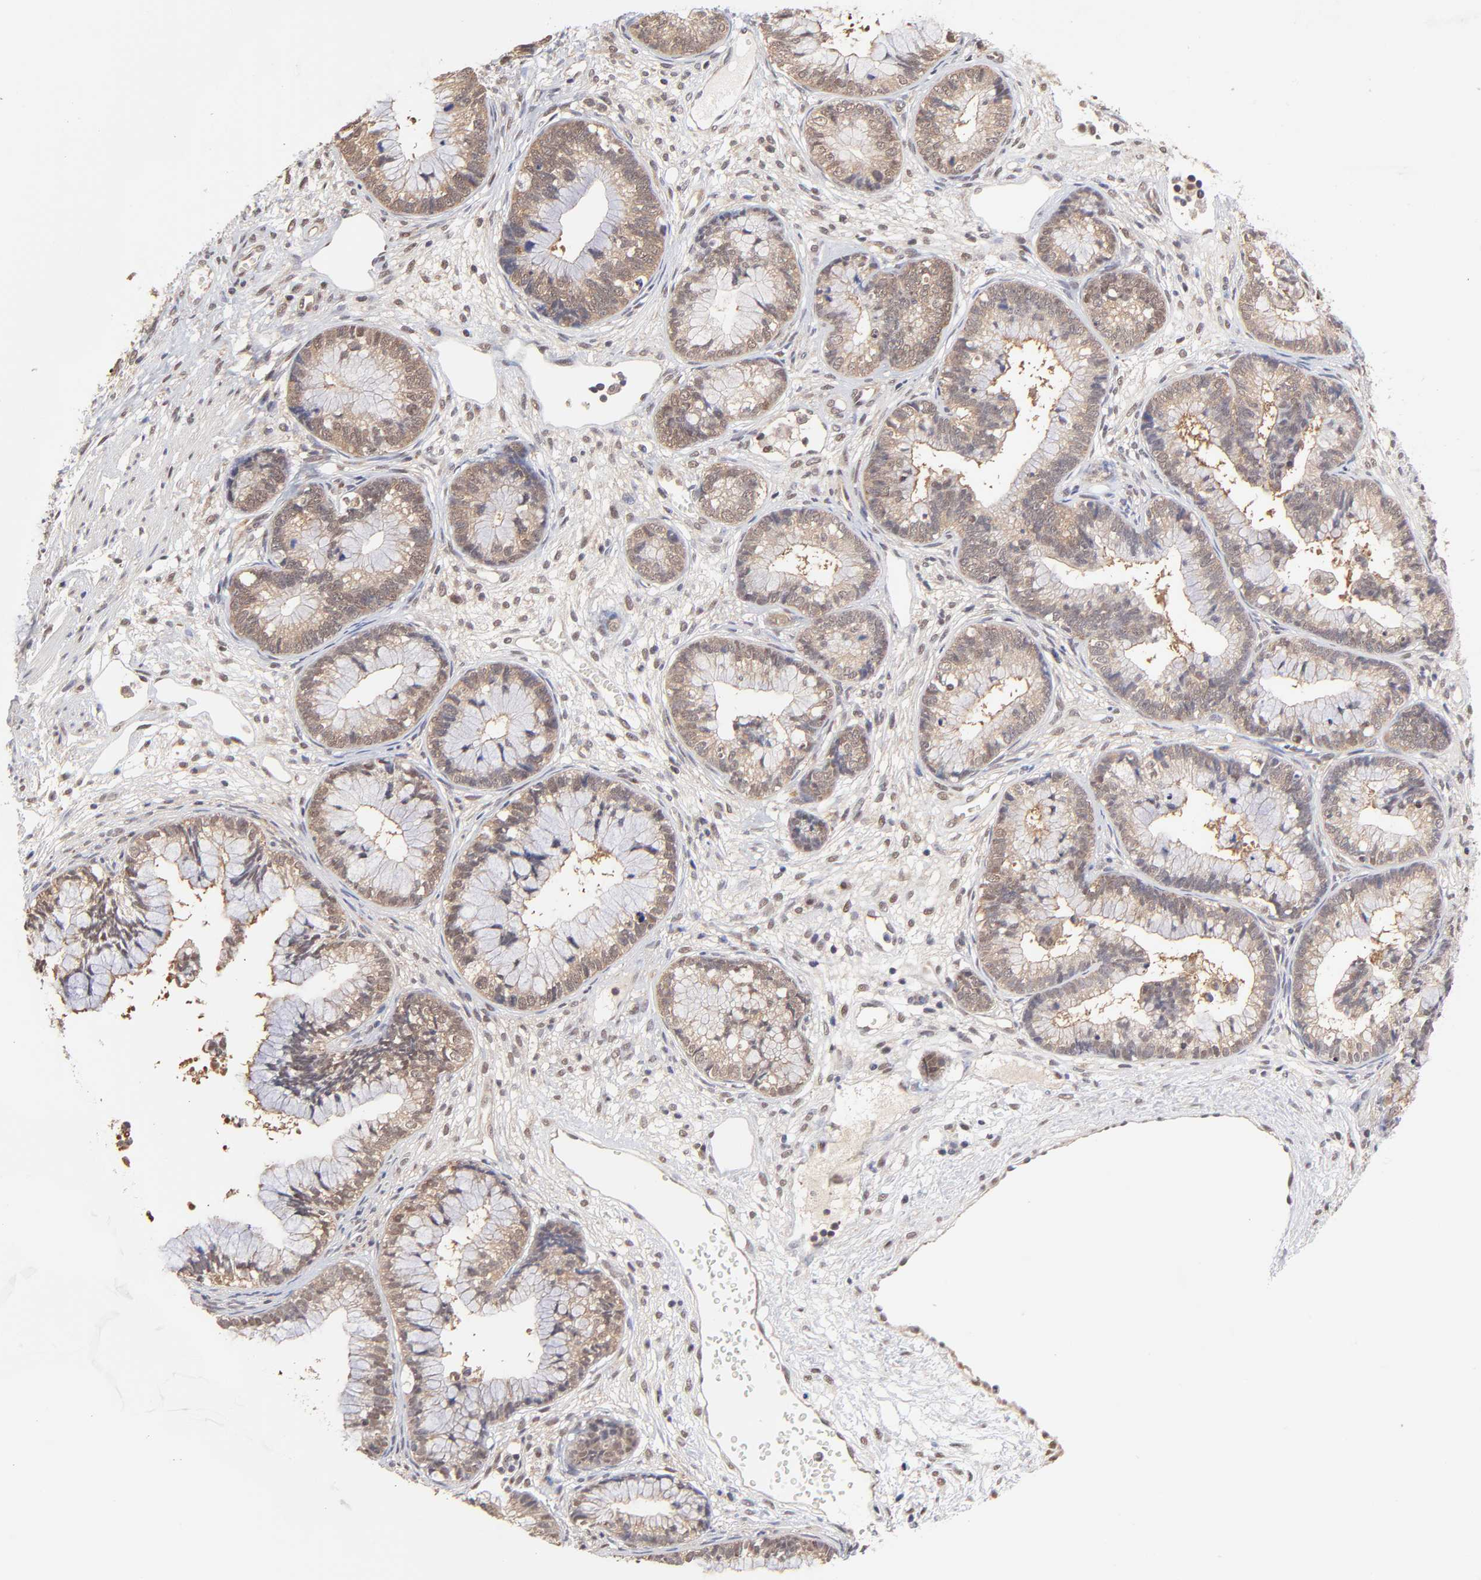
{"staining": {"intensity": "weak", "quantity": ">75%", "location": "cytoplasmic/membranous"}, "tissue": "cervical cancer", "cell_type": "Tumor cells", "image_type": "cancer", "snomed": [{"axis": "morphology", "description": "Adenocarcinoma, NOS"}, {"axis": "topography", "description": "Cervix"}], "caption": "This image shows cervical adenocarcinoma stained with IHC to label a protein in brown. The cytoplasmic/membranous of tumor cells show weak positivity for the protein. Nuclei are counter-stained blue.", "gene": "PSMC4", "patient": {"sex": "female", "age": 44}}